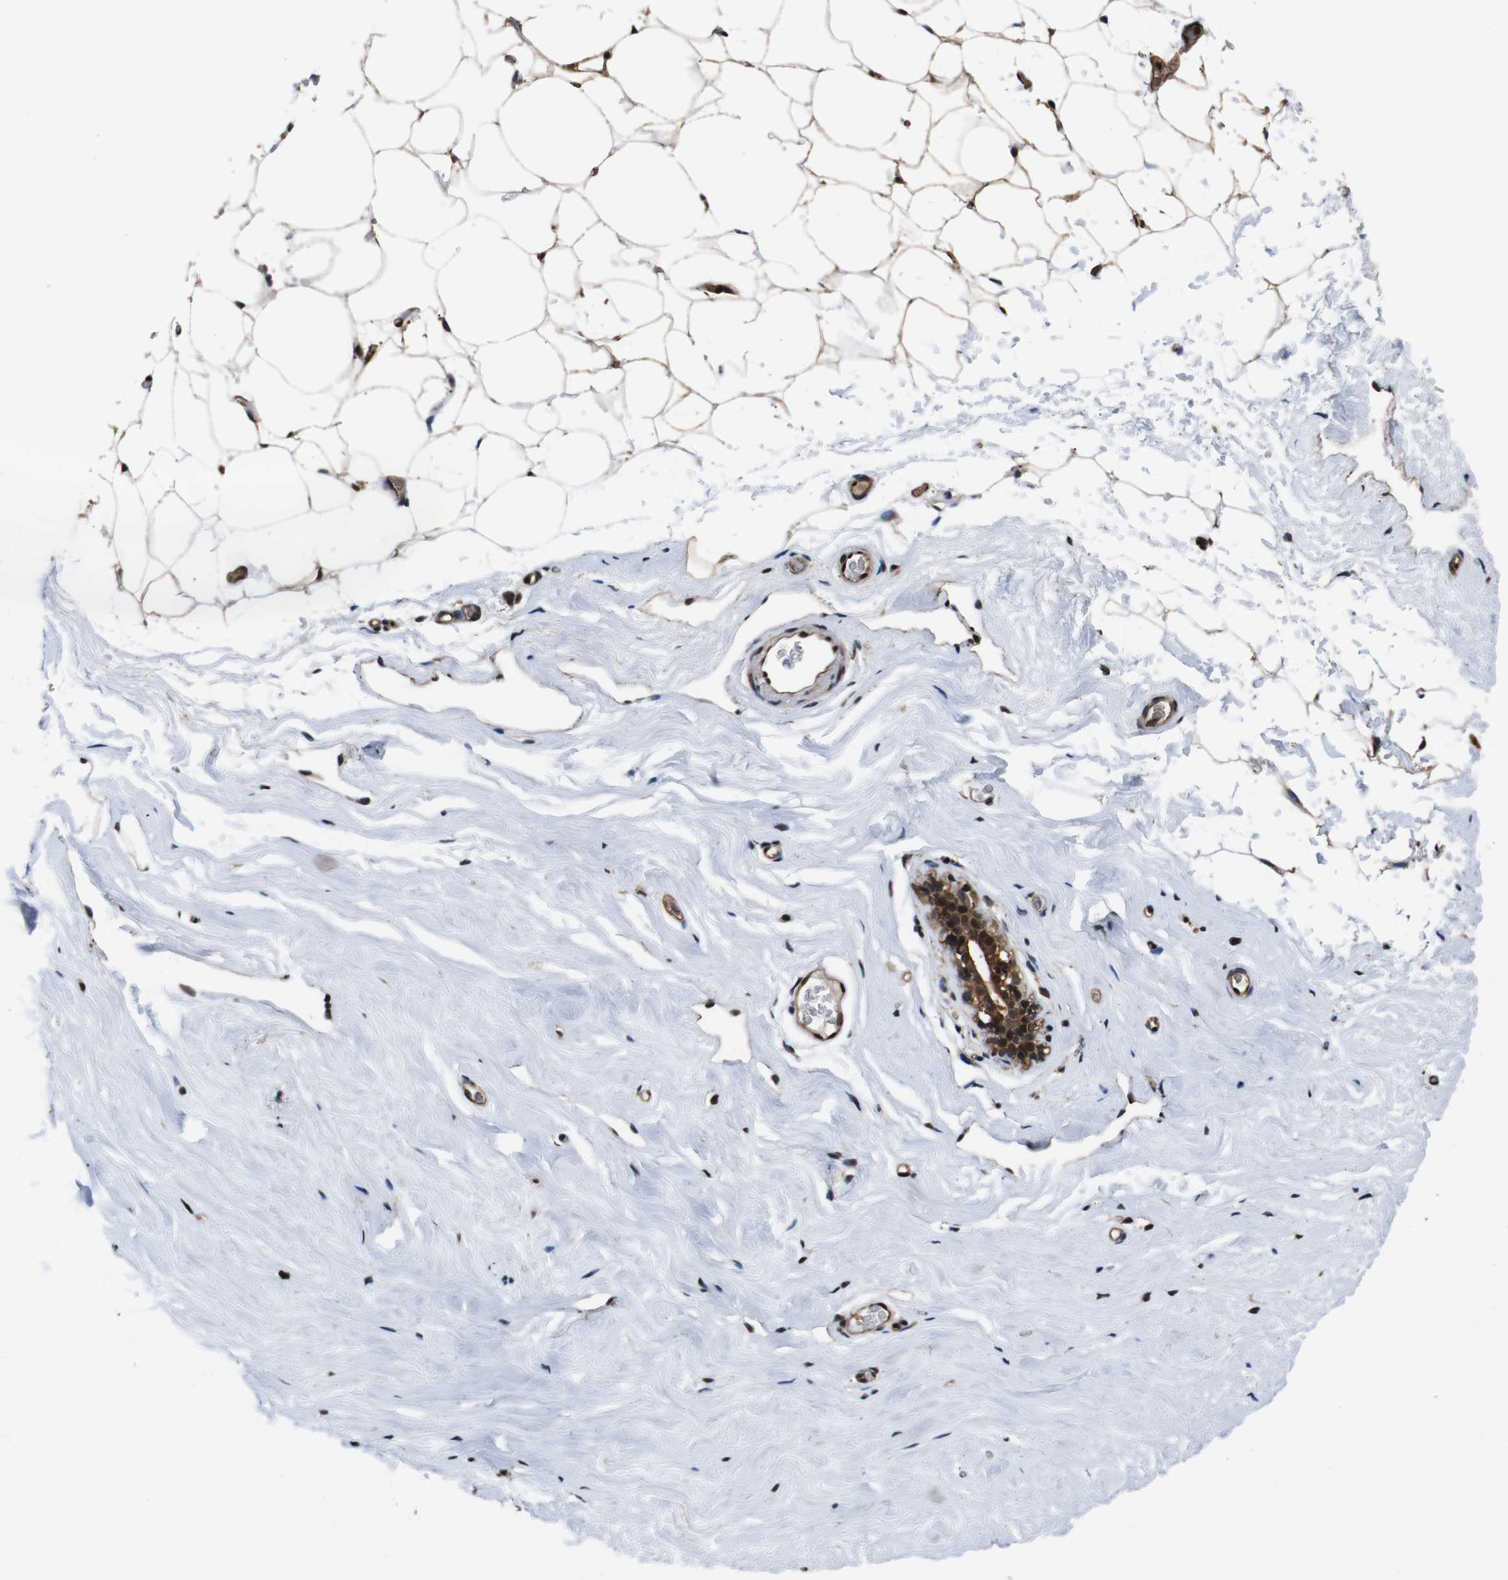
{"staining": {"intensity": "strong", "quantity": ">75%", "location": "cytoplasmic/membranous,nuclear"}, "tissue": "breast", "cell_type": "Adipocytes", "image_type": "normal", "snomed": [{"axis": "morphology", "description": "Normal tissue, NOS"}, {"axis": "topography", "description": "Breast"}], "caption": "This is a micrograph of immunohistochemistry staining of normal breast, which shows strong expression in the cytoplasmic/membranous,nuclear of adipocytes.", "gene": "VCP", "patient": {"sex": "female", "age": 75}}